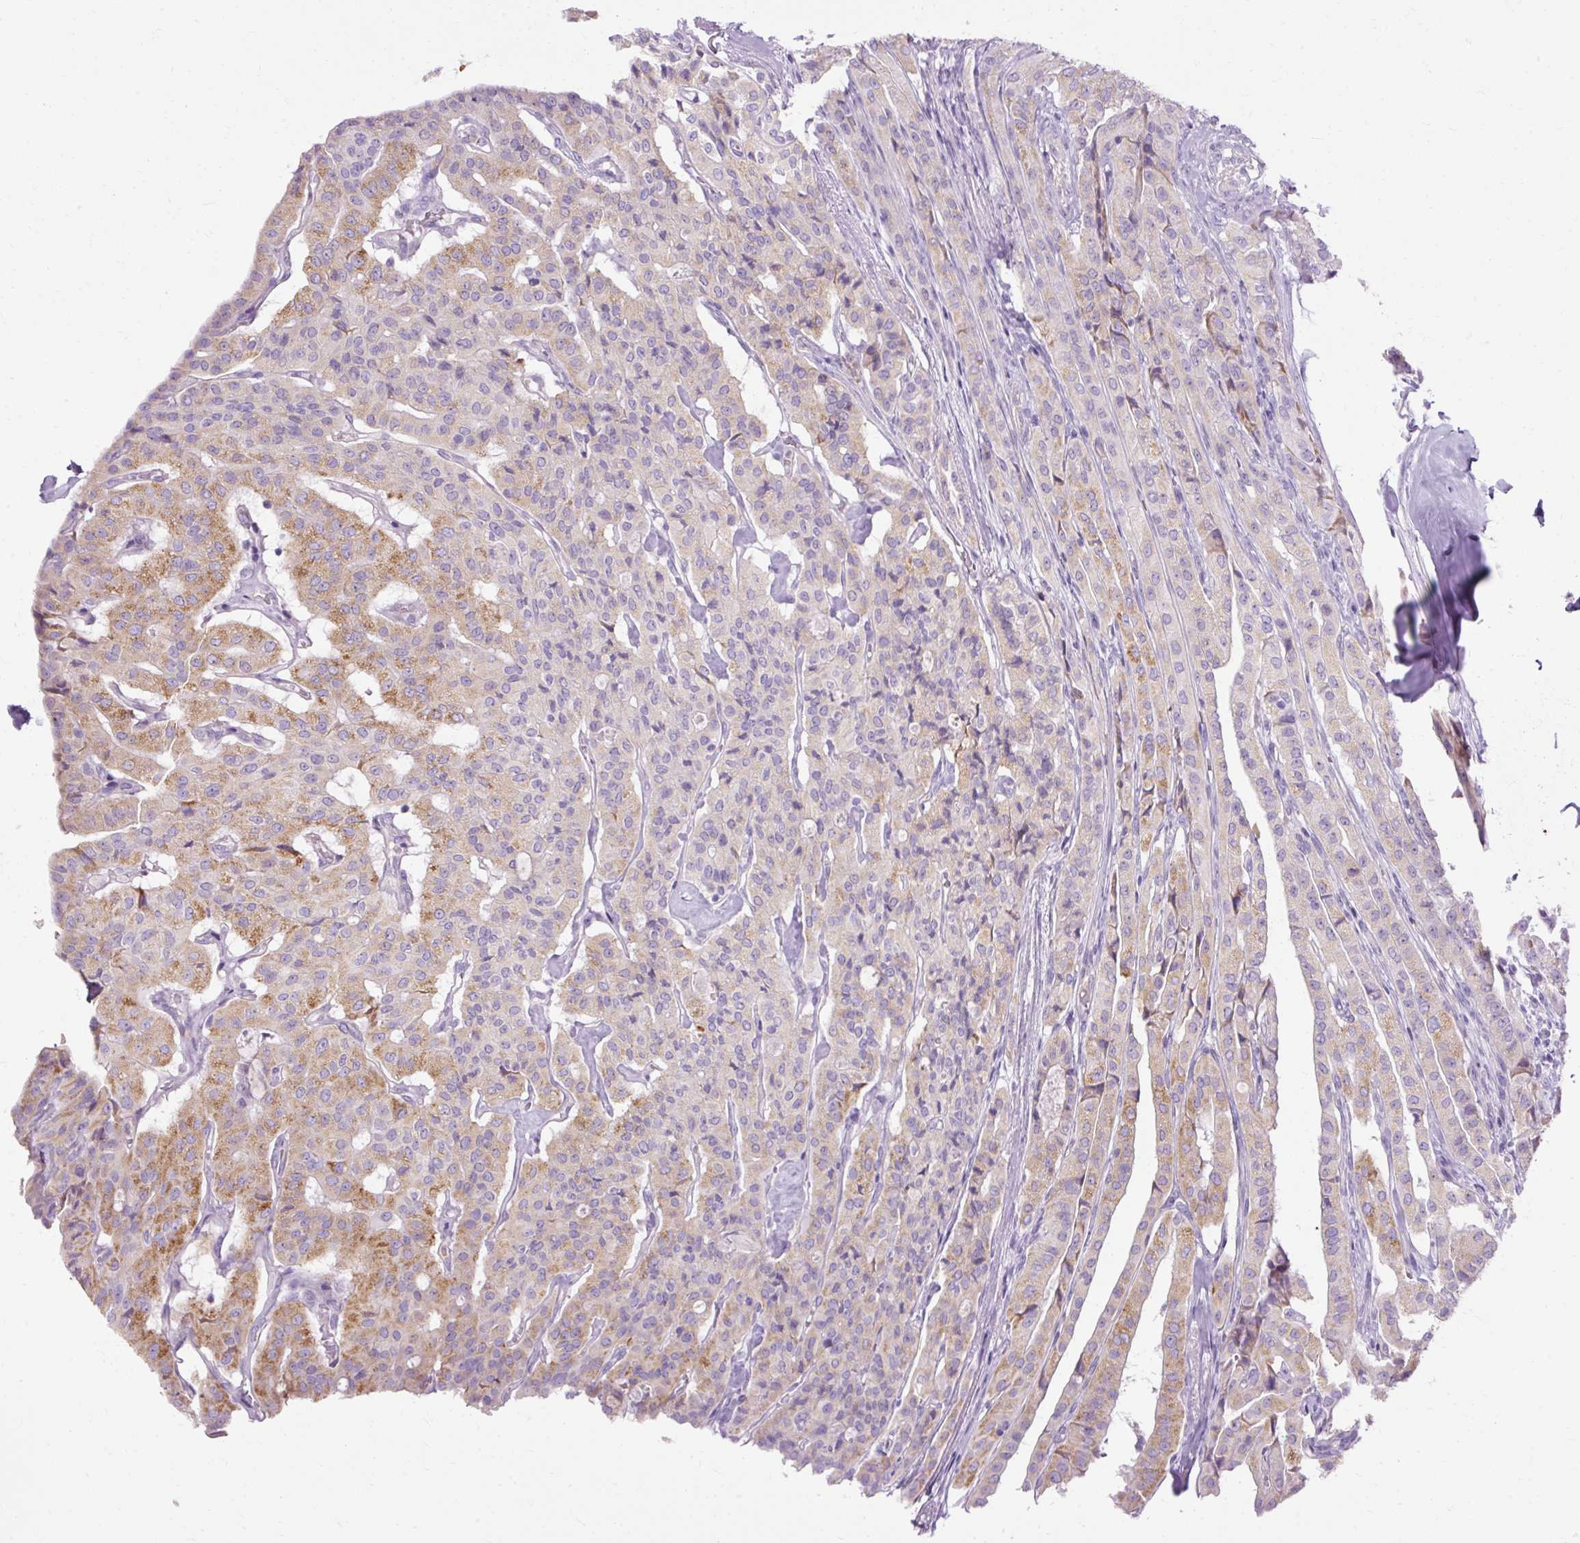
{"staining": {"intensity": "moderate", "quantity": "25%-75%", "location": "cytoplasmic/membranous"}, "tissue": "thyroid cancer", "cell_type": "Tumor cells", "image_type": "cancer", "snomed": [{"axis": "morphology", "description": "Papillary adenocarcinoma, NOS"}, {"axis": "topography", "description": "Thyroid gland"}], "caption": "Immunohistochemistry image of thyroid cancer (papillary adenocarcinoma) stained for a protein (brown), which demonstrates medium levels of moderate cytoplasmic/membranous positivity in approximately 25%-75% of tumor cells.", "gene": "HSD11B1", "patient": {"sex": "female", "age": 59}}